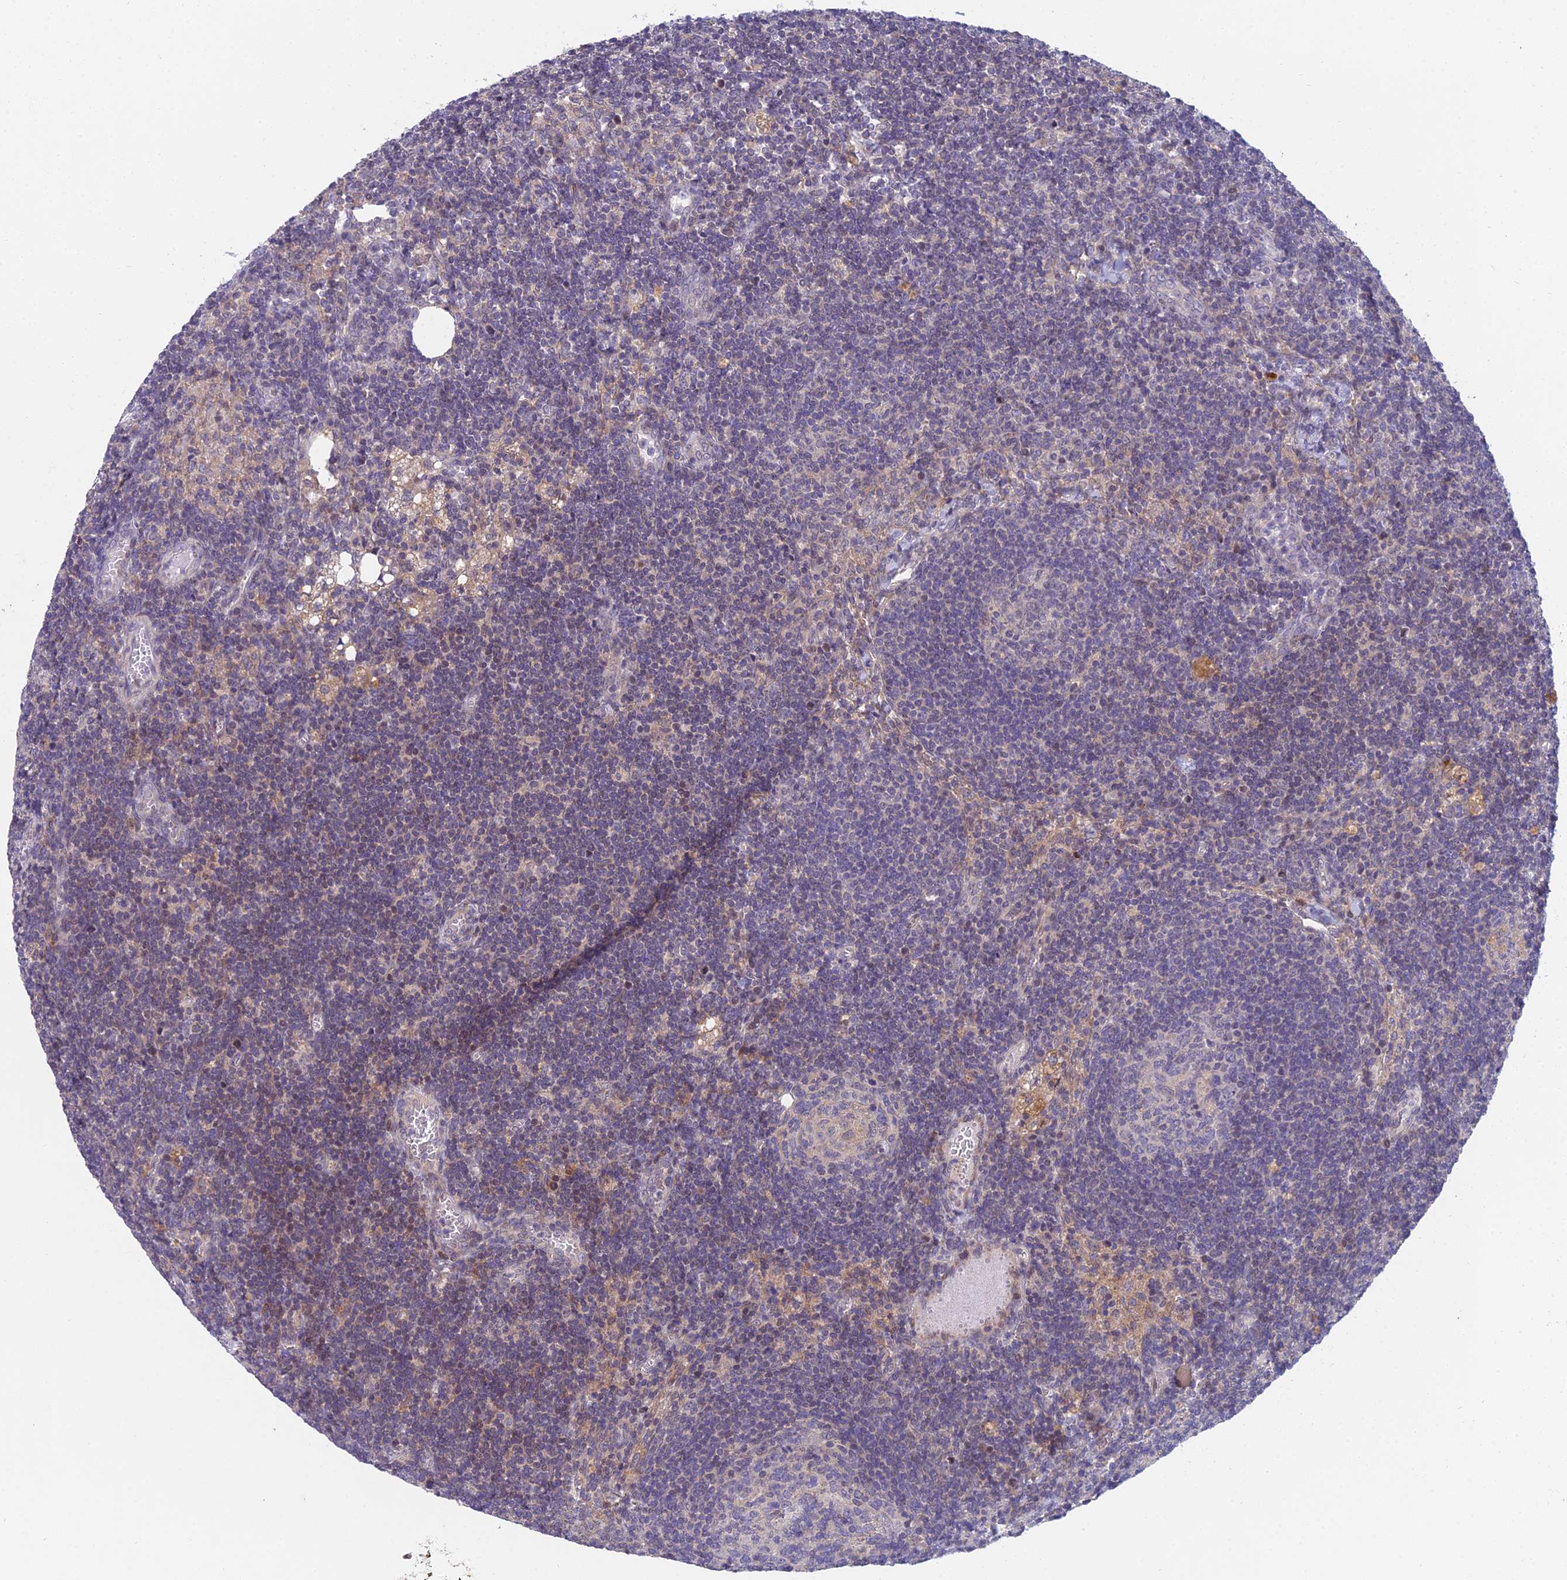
{"staining": {"intensity": "negative", "quantity": "none", "location": "none"}, "tissue": "lymph node", "cell_type": "Germinal center cells", "image_type": "normal", "snomed": [{"axis": "morphology", "description": "Normal tissue, NOS"}, {"axis": "topography", "description": "Lymph node"}], "caption": "DAB (3,3'-diaminobenzidine) immunohistochemical staining of unremarkable lymph node demonstrates no significant staining in germinal center cells.", "gene": "METTL26", "patient": {"sex": "female", "age": 73}}